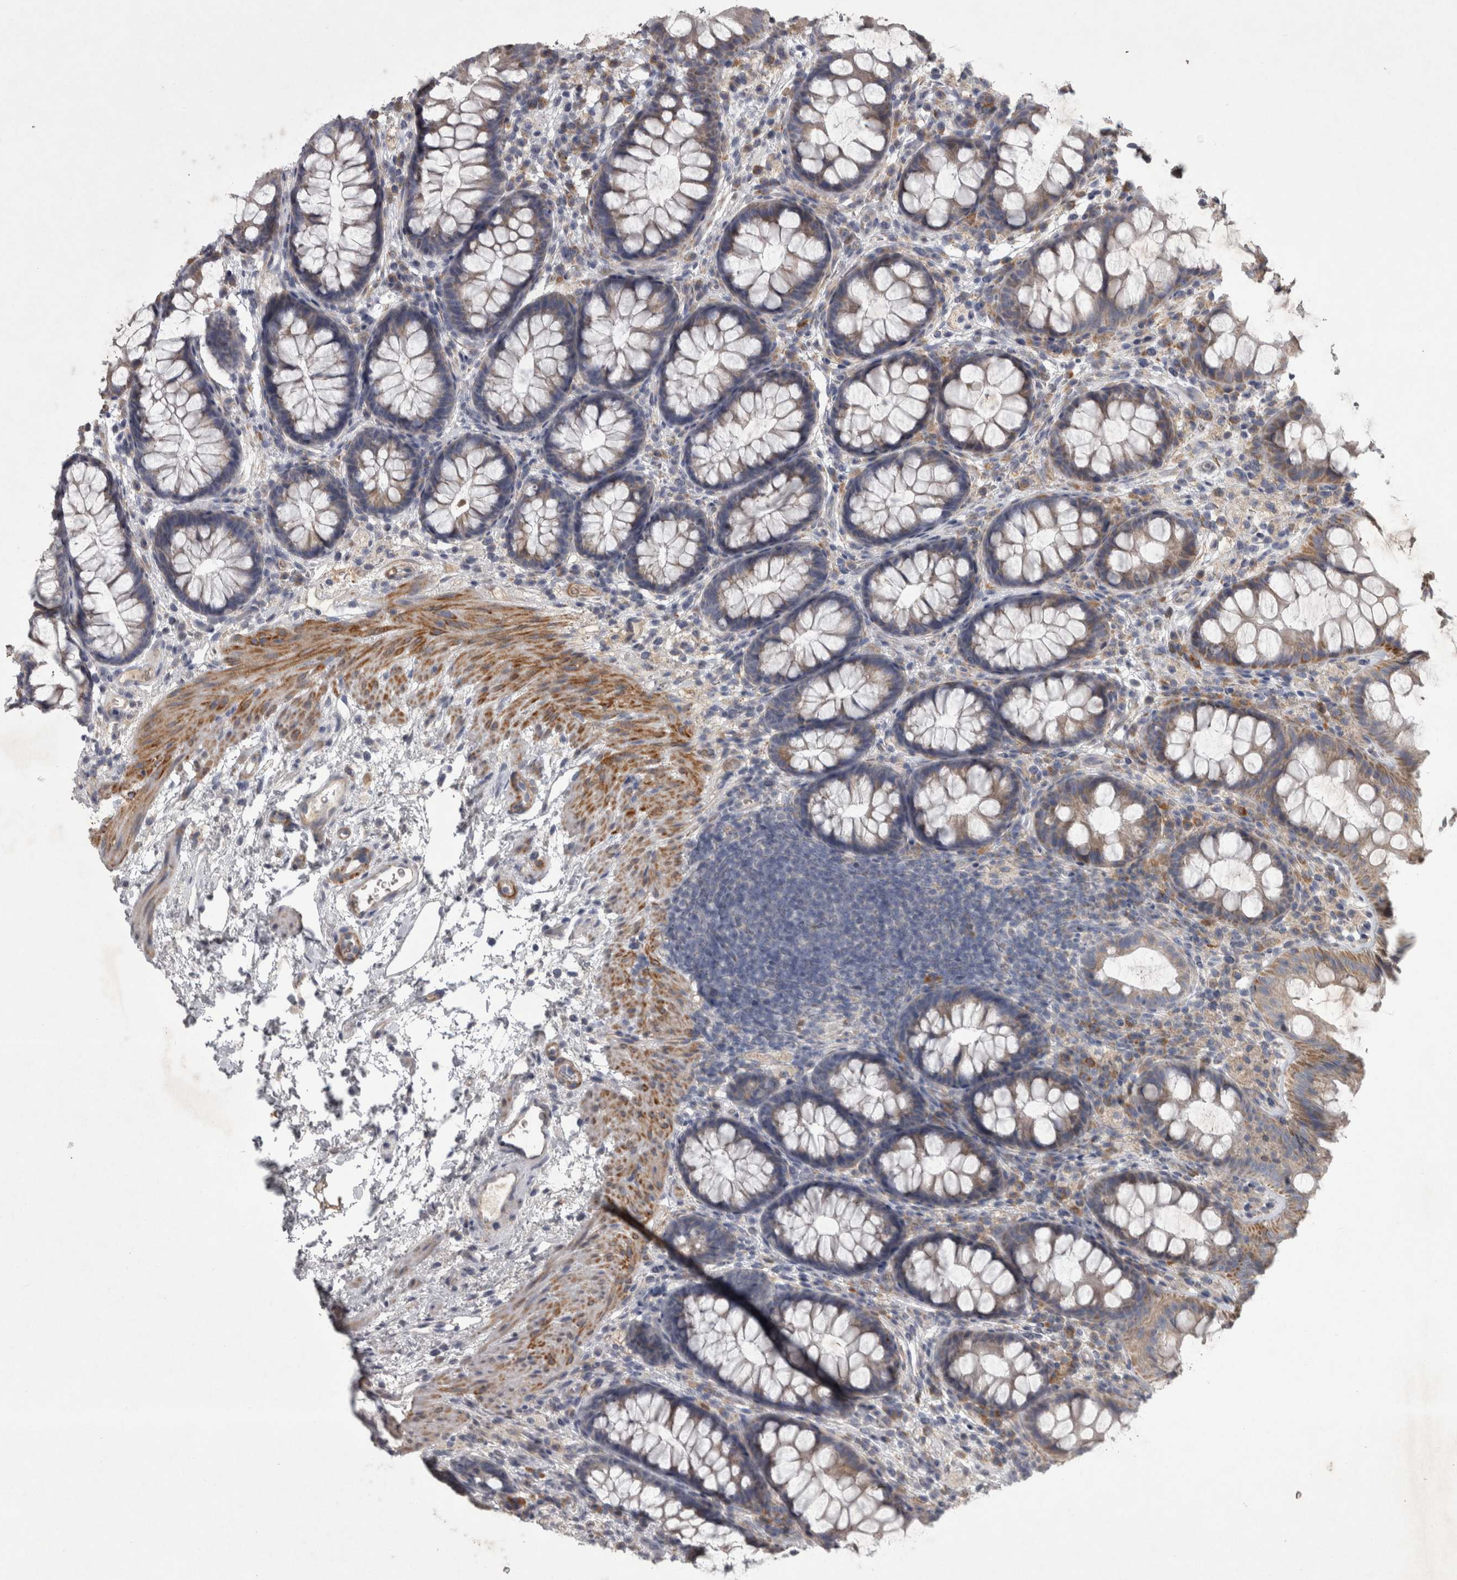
{"staining": {"intensity": "moderate", "quantity": ">75%", "location": "cytoplasmic/membranous"}, "tissue": "colon", "cell_type": "Endothelial cells", "image_type": "normal", "snomed": [{"axis": "morphology", "description": "Normal tissue, NOS"}, {"axis": "topography", "description": "Colon"}], "caption": "This is an image of immunohistochemistry staining of normal colon, which shows moderate positivity in the cytoplasmic/membranous of endothelial cells.", "gene": "DBT", "patient": {"sex": "female", "age": 62}}